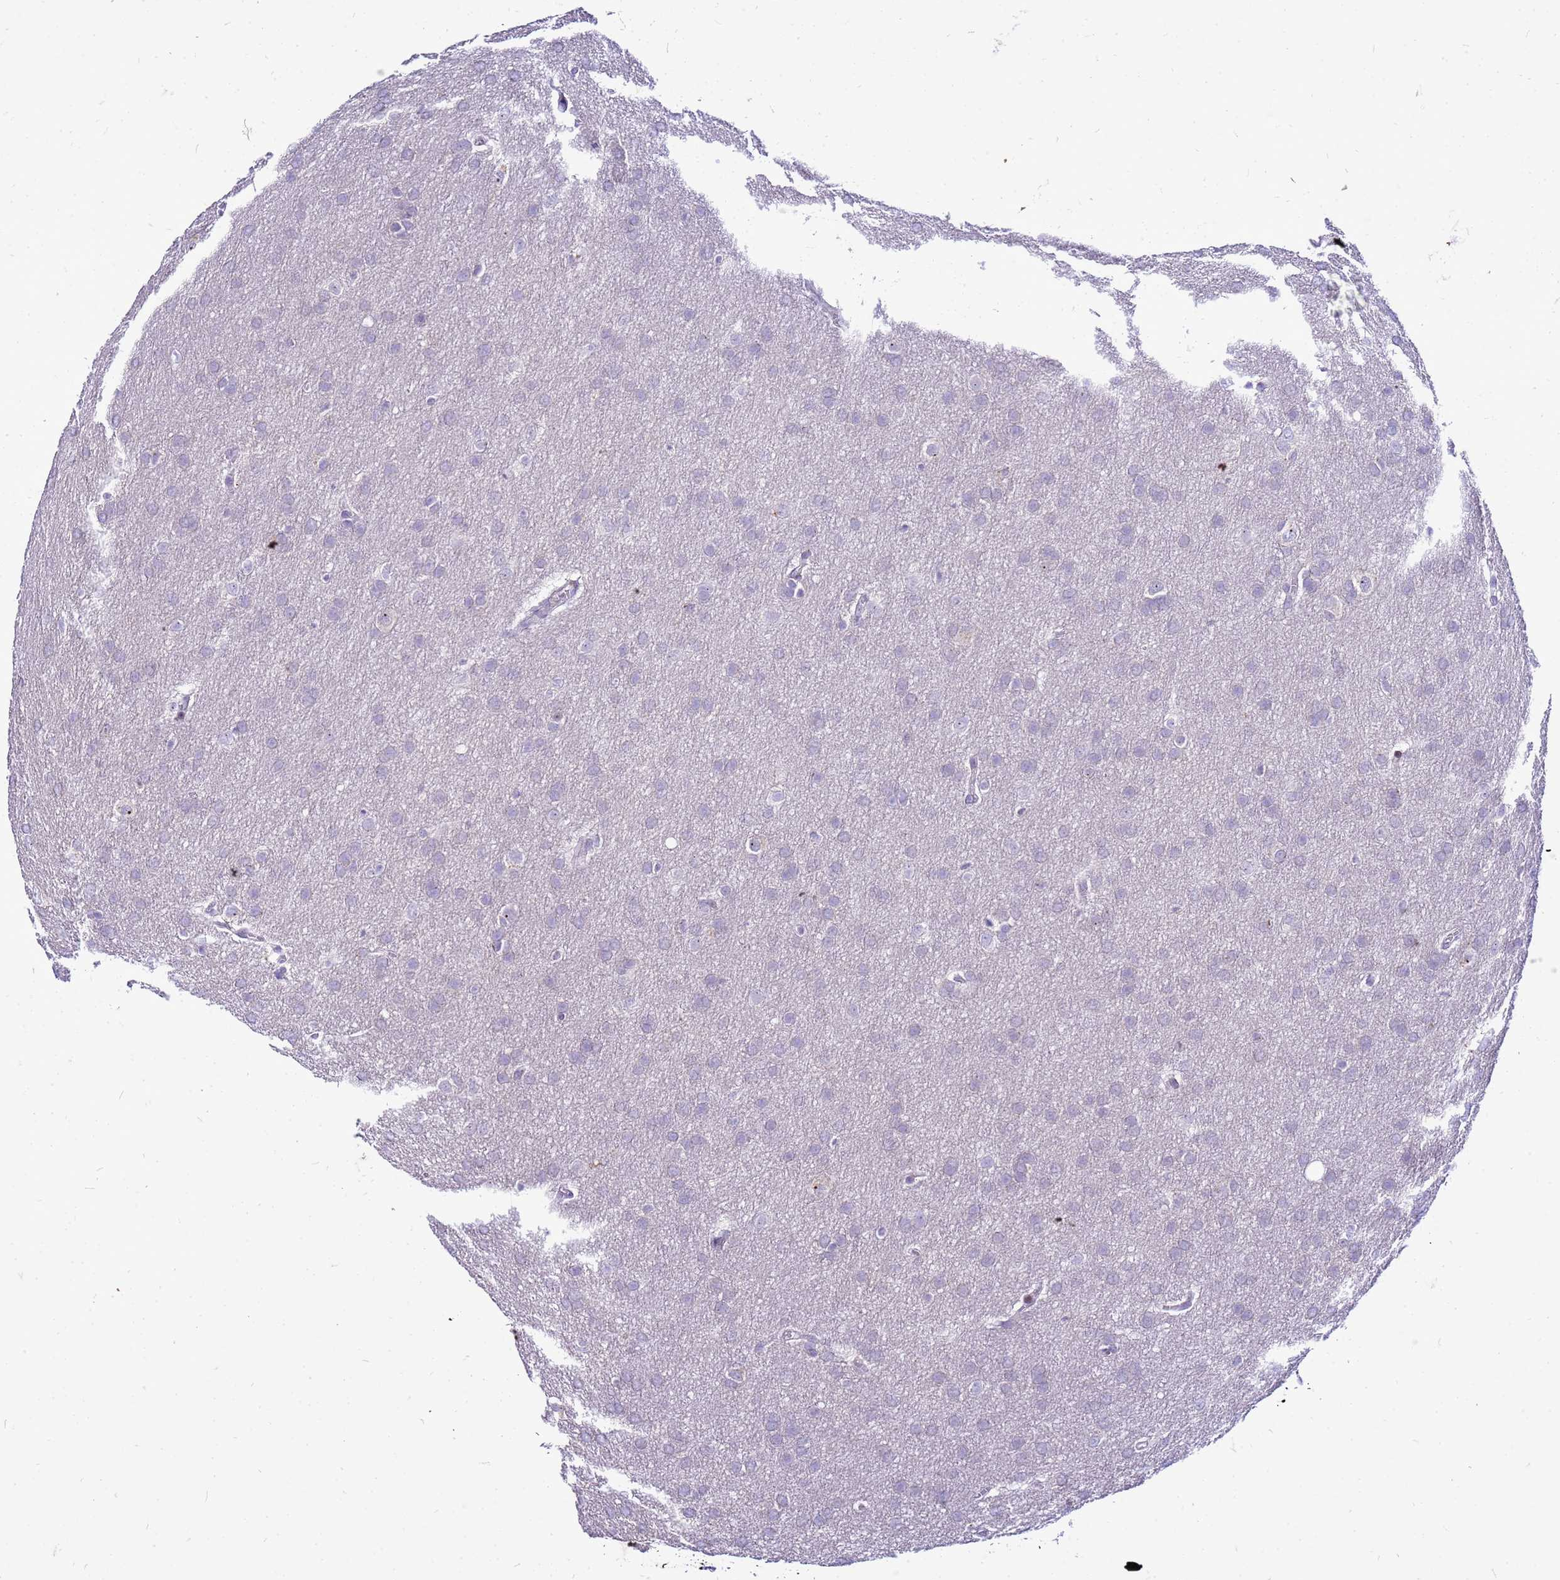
{"staining": {"intensity": "negative", "quantity": "none", "location": "none"}, "tissue": "glioma", "cell_type": "Tumor cells", "image_type": "cancer", "snomed": [{"axis": "morphology", "description": "Glioma, malignant, Low grade"}, {"axis": "topography", "description": "Brain"}], "caption": "Malignant glioma (low-grade) stained for a protein using immunohistochemistry (IHC) exhibits no expression tumor cells.", "gene": "VPS4B", "patient": {"sex": "female", "age": 32}}